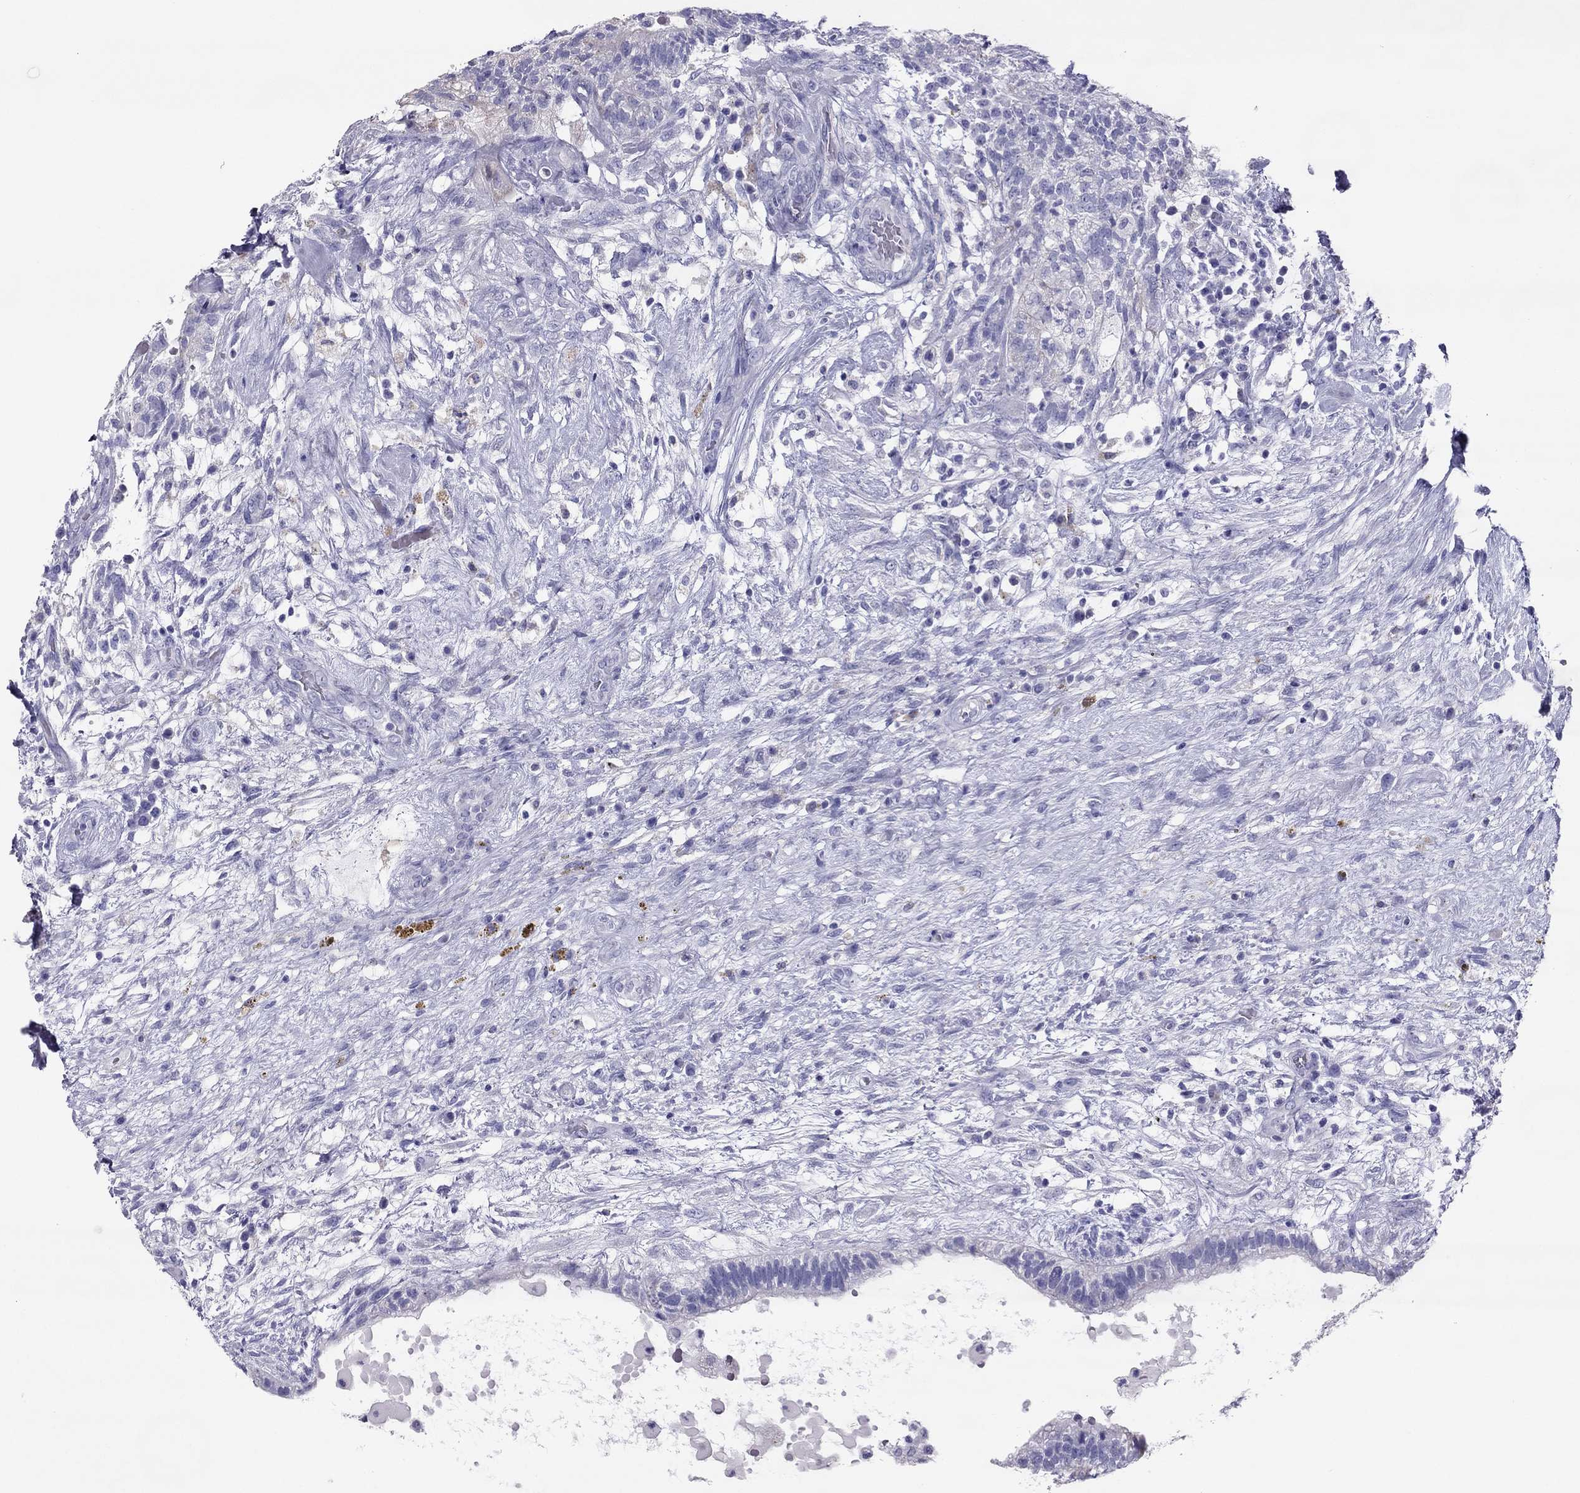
{"staining": {"intensity": "negative", "quantity": "none", "location": "none"}, "tissue": "testis cancer", "cell_type": "Tumor cells", "image_type": "cancer", "snomed": [{"axis": "morphology", "description": "Normal tissue, NOS"}, {"axis": "morphology", "description": "Carcinoma, Embryonal, NOS"}, {"axis": "topography", "description": "Testis"}, {"axis": "topography", "description": "Epididymis"}], "caption": "Tumor cells are negative for protein expression in human embryonal carcinoma (testis).", "gene": "MAEL", "patient": {"sex": "male", "age": 32}}